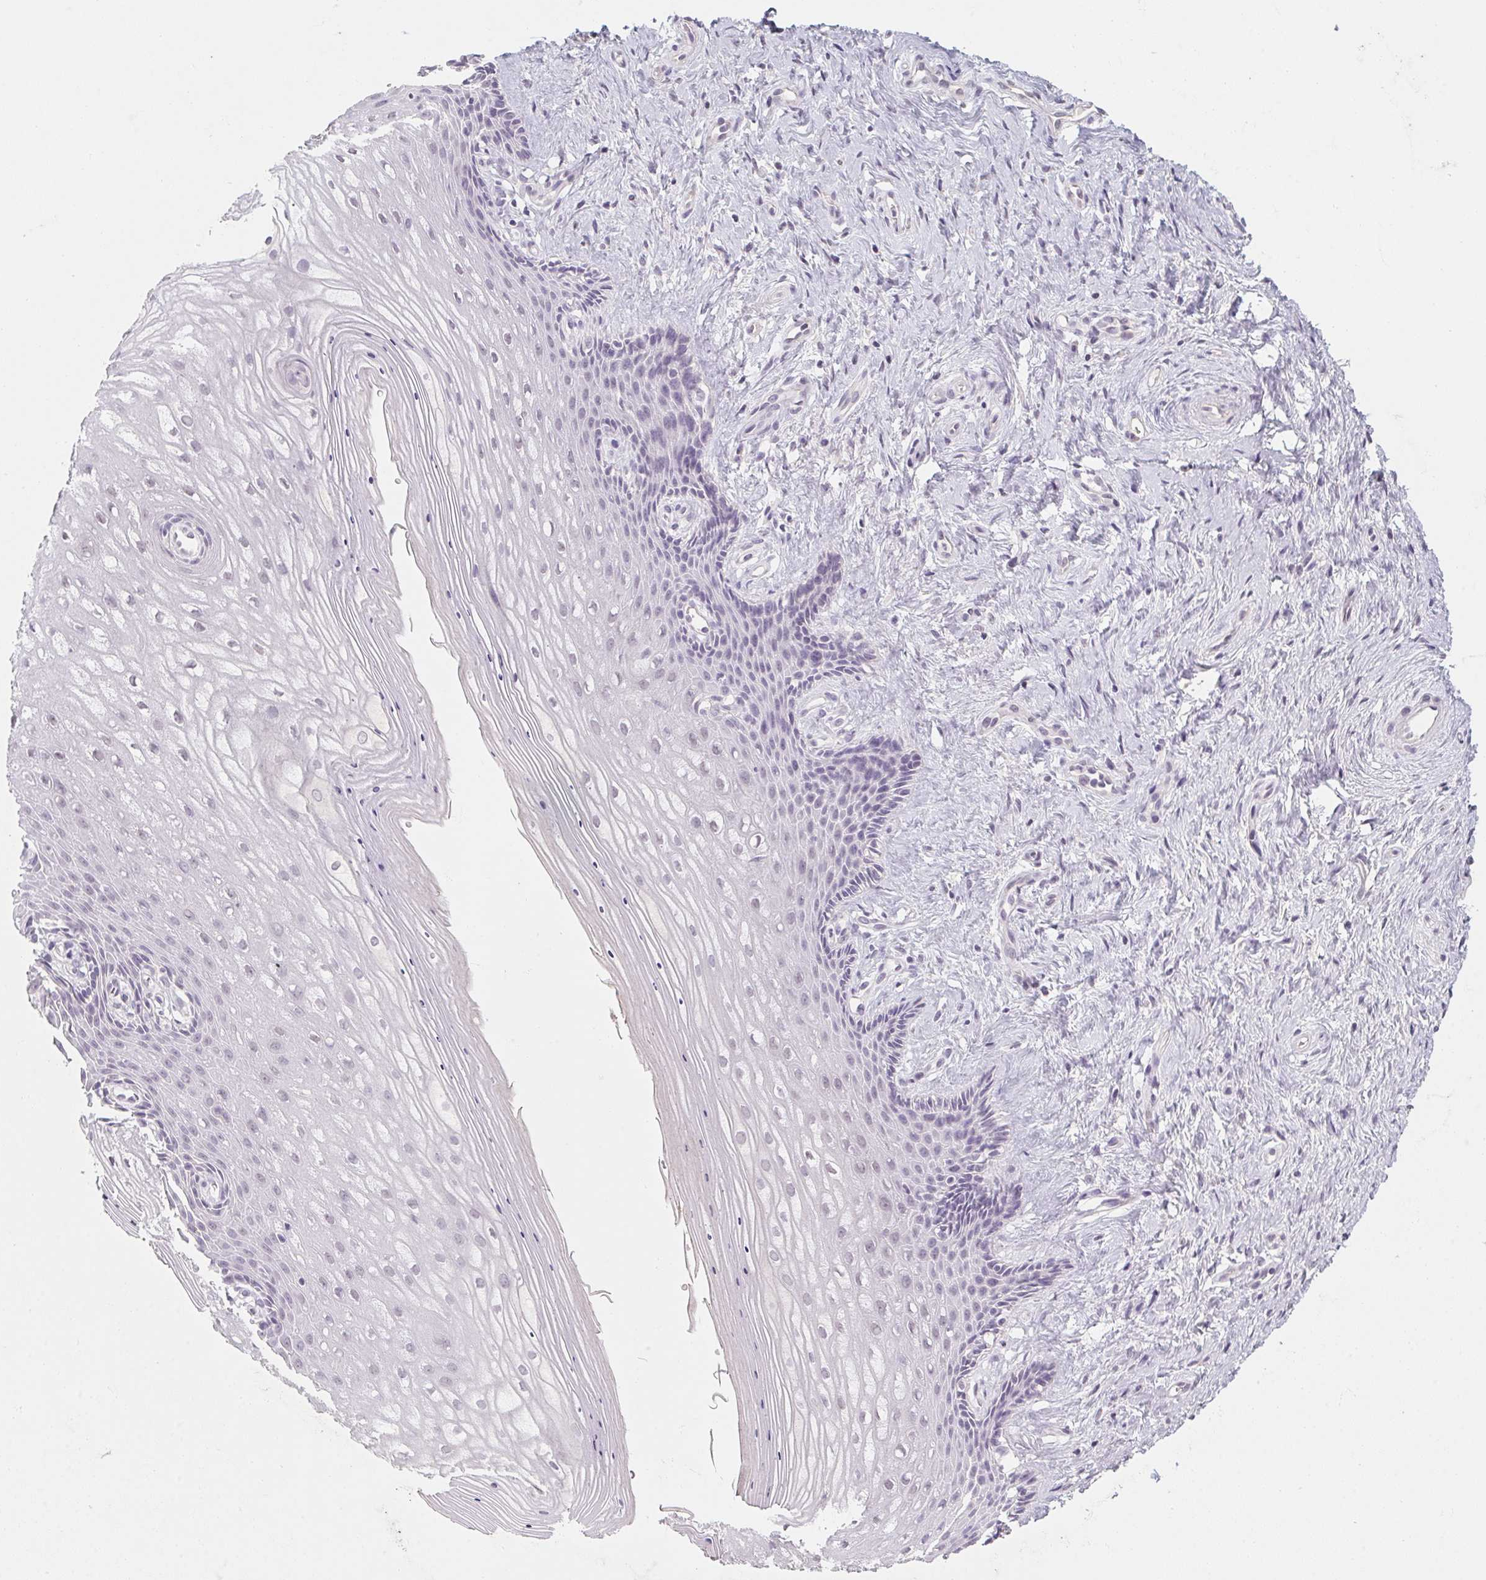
{"staining": {"intensity": "negative", "quantity": "none", "location": "none"}, "tissue": "vagina", "cell_type": "Squamous epithelial cells", "image_type": "normal", "snomed": [{"axis": "morphology", "description": "Normal tissue, NOS"}, {"axis": "topography", "description": "Vagina"}], "caption": "The IHC histopathology image has no significant expression in squamous epithelial cells of vagina. (Brightfield microscopy of DAB immunohistochemistry (IHC) at high magnification).", "gene": "CAPZA3", "patient": {"sex": "female", "age": 42}}